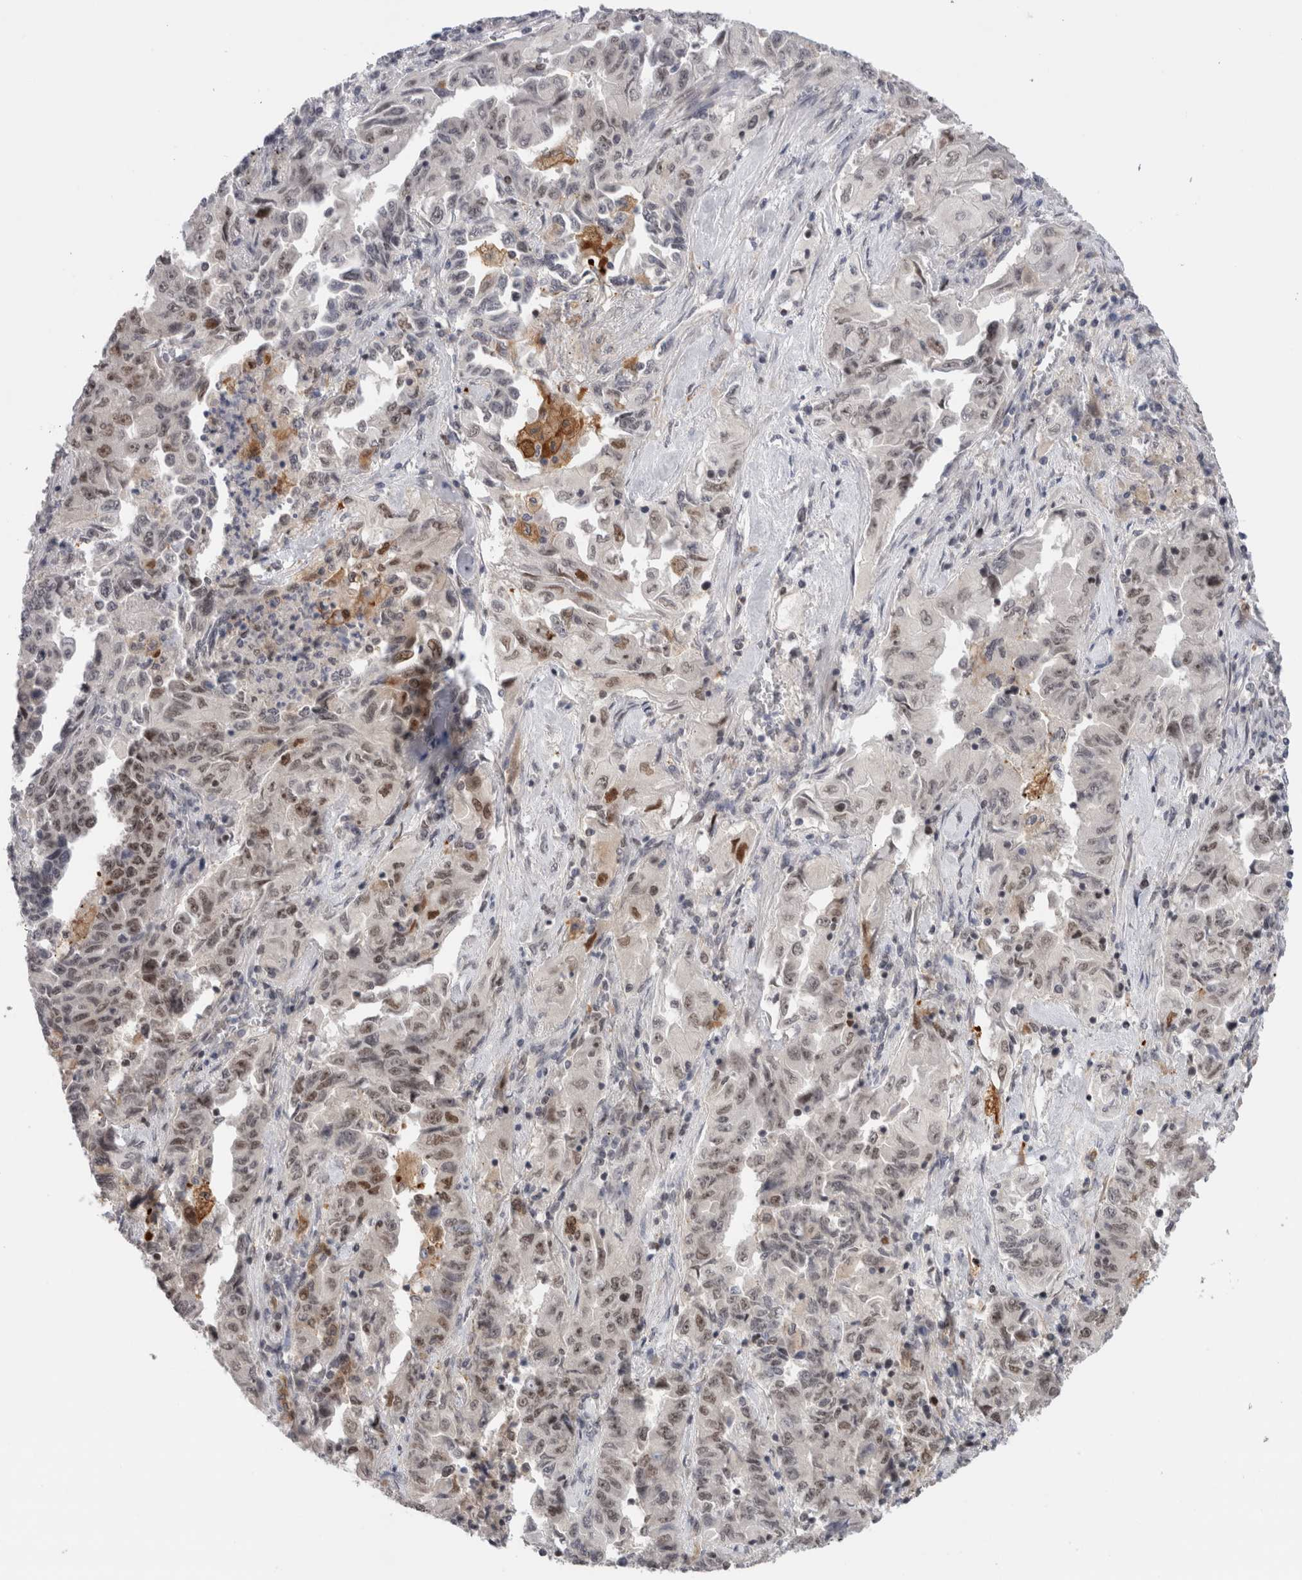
{"staining": {"intensity": "weak", "quantity": ">75%", "location": "nuclear"}, "tissue": "lung cancer", "cell_type": "Tumor cells", "image_type": "cancer", "snomed": [{"axis": "morphology", "description": "Adenocarcinoma, NOS"}, {"axis": "topography", "description": "Lung"}], "caption": "Protein staining reveals weak nuclear staining in approximately >75% of tumor cells in lung cancer. The protein is shown in brown color, while the nuclei are stained blue.", "gene": "ZNF521", "patient": {"sex": "female", "age": 51}}